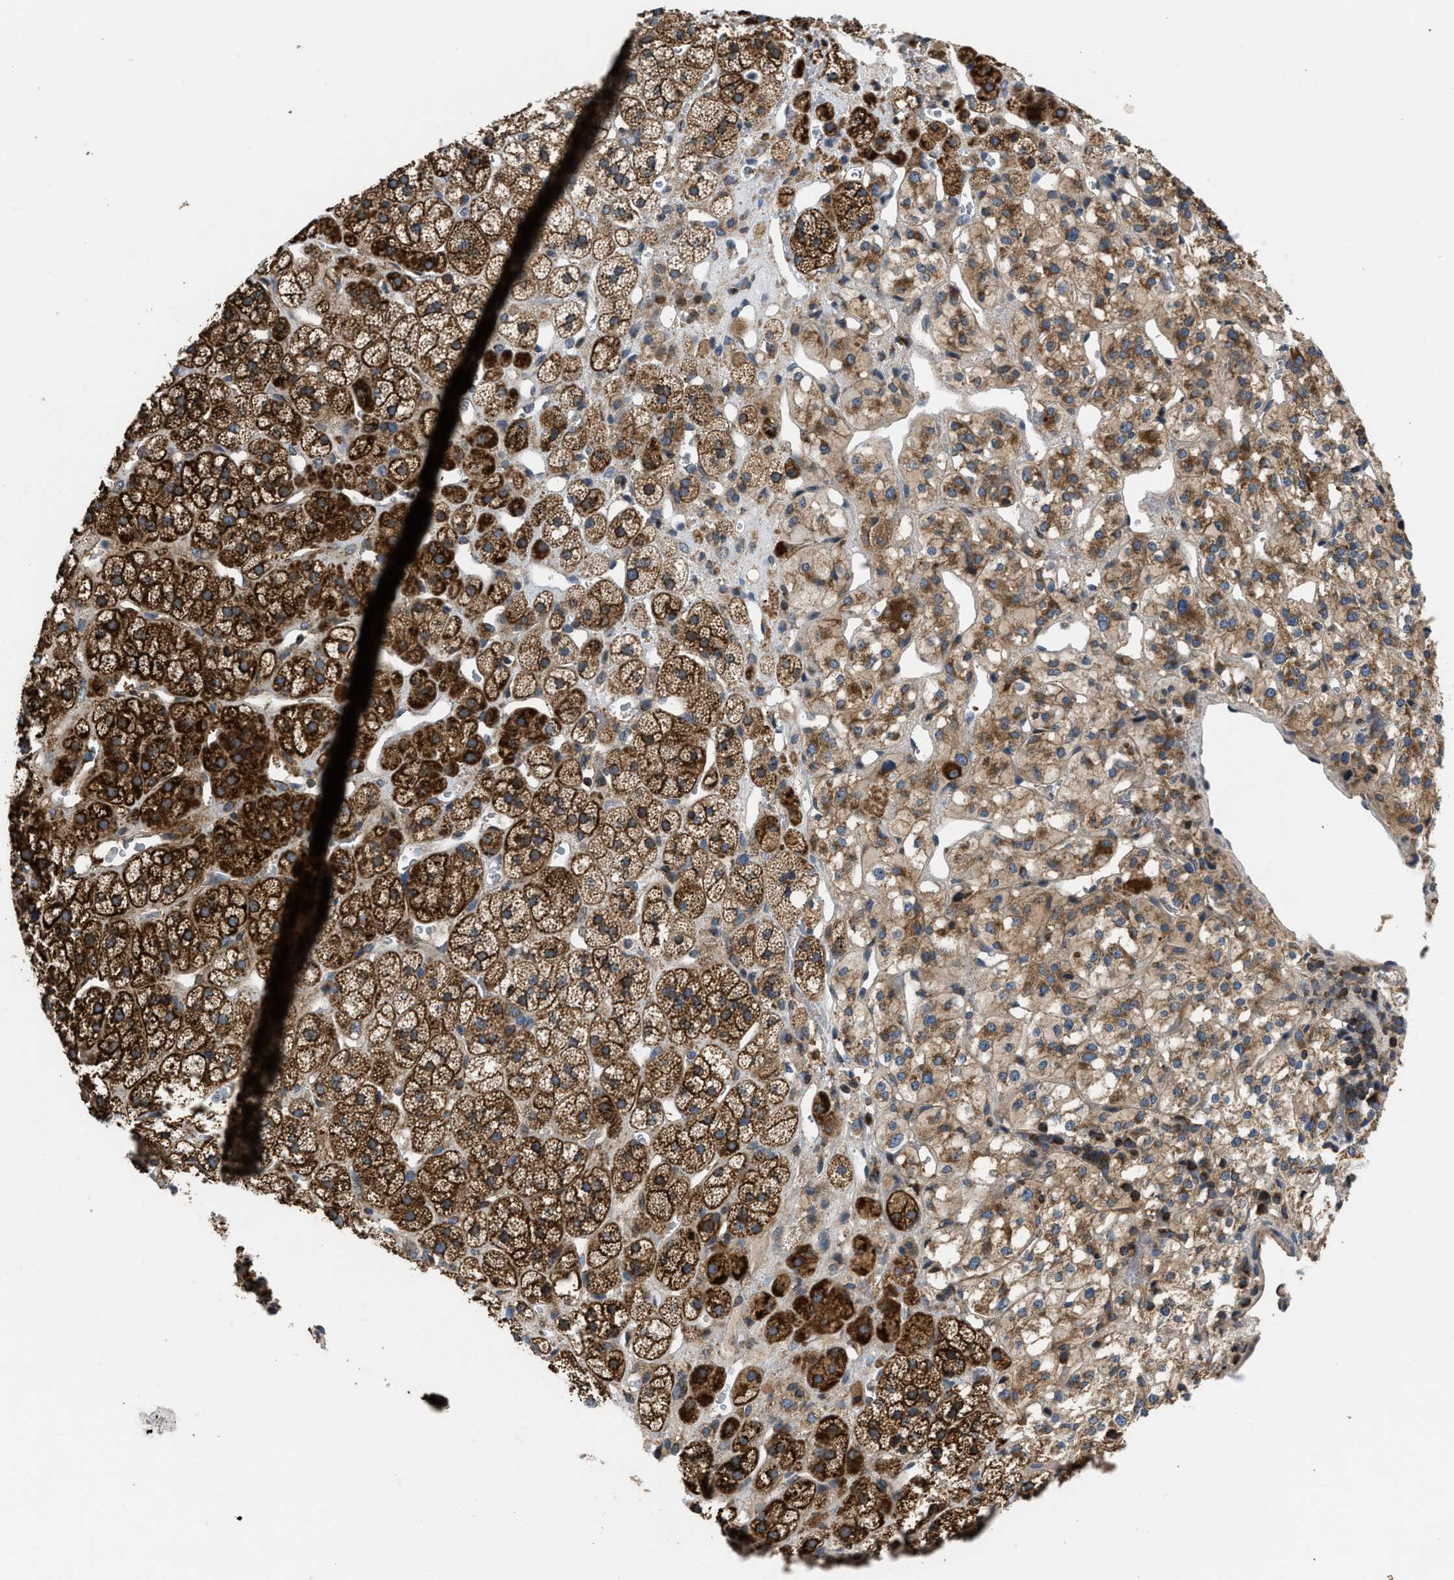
{"staining": {"intensity": "strong", "quantity": ">75%", "location": "cytoplasmic/membranous"}, "tissue": "adrenal gland", "cell_type": "Glandular cells", "image_type": "normal", "snomed": [{"axis": "morphology", "description": "Normal tissue, NOS"}, {"axis": "topography", "description": "Adrenal gland"}], "caption": "Immunohistochemistry (DAB) staining of normal adrenal gland displays strong cytoplasmic/membranous protein positivity in approximately >75% of glandular cells.", "gene": "OPTN", "patient": {"sex": "male", "age": 56}}